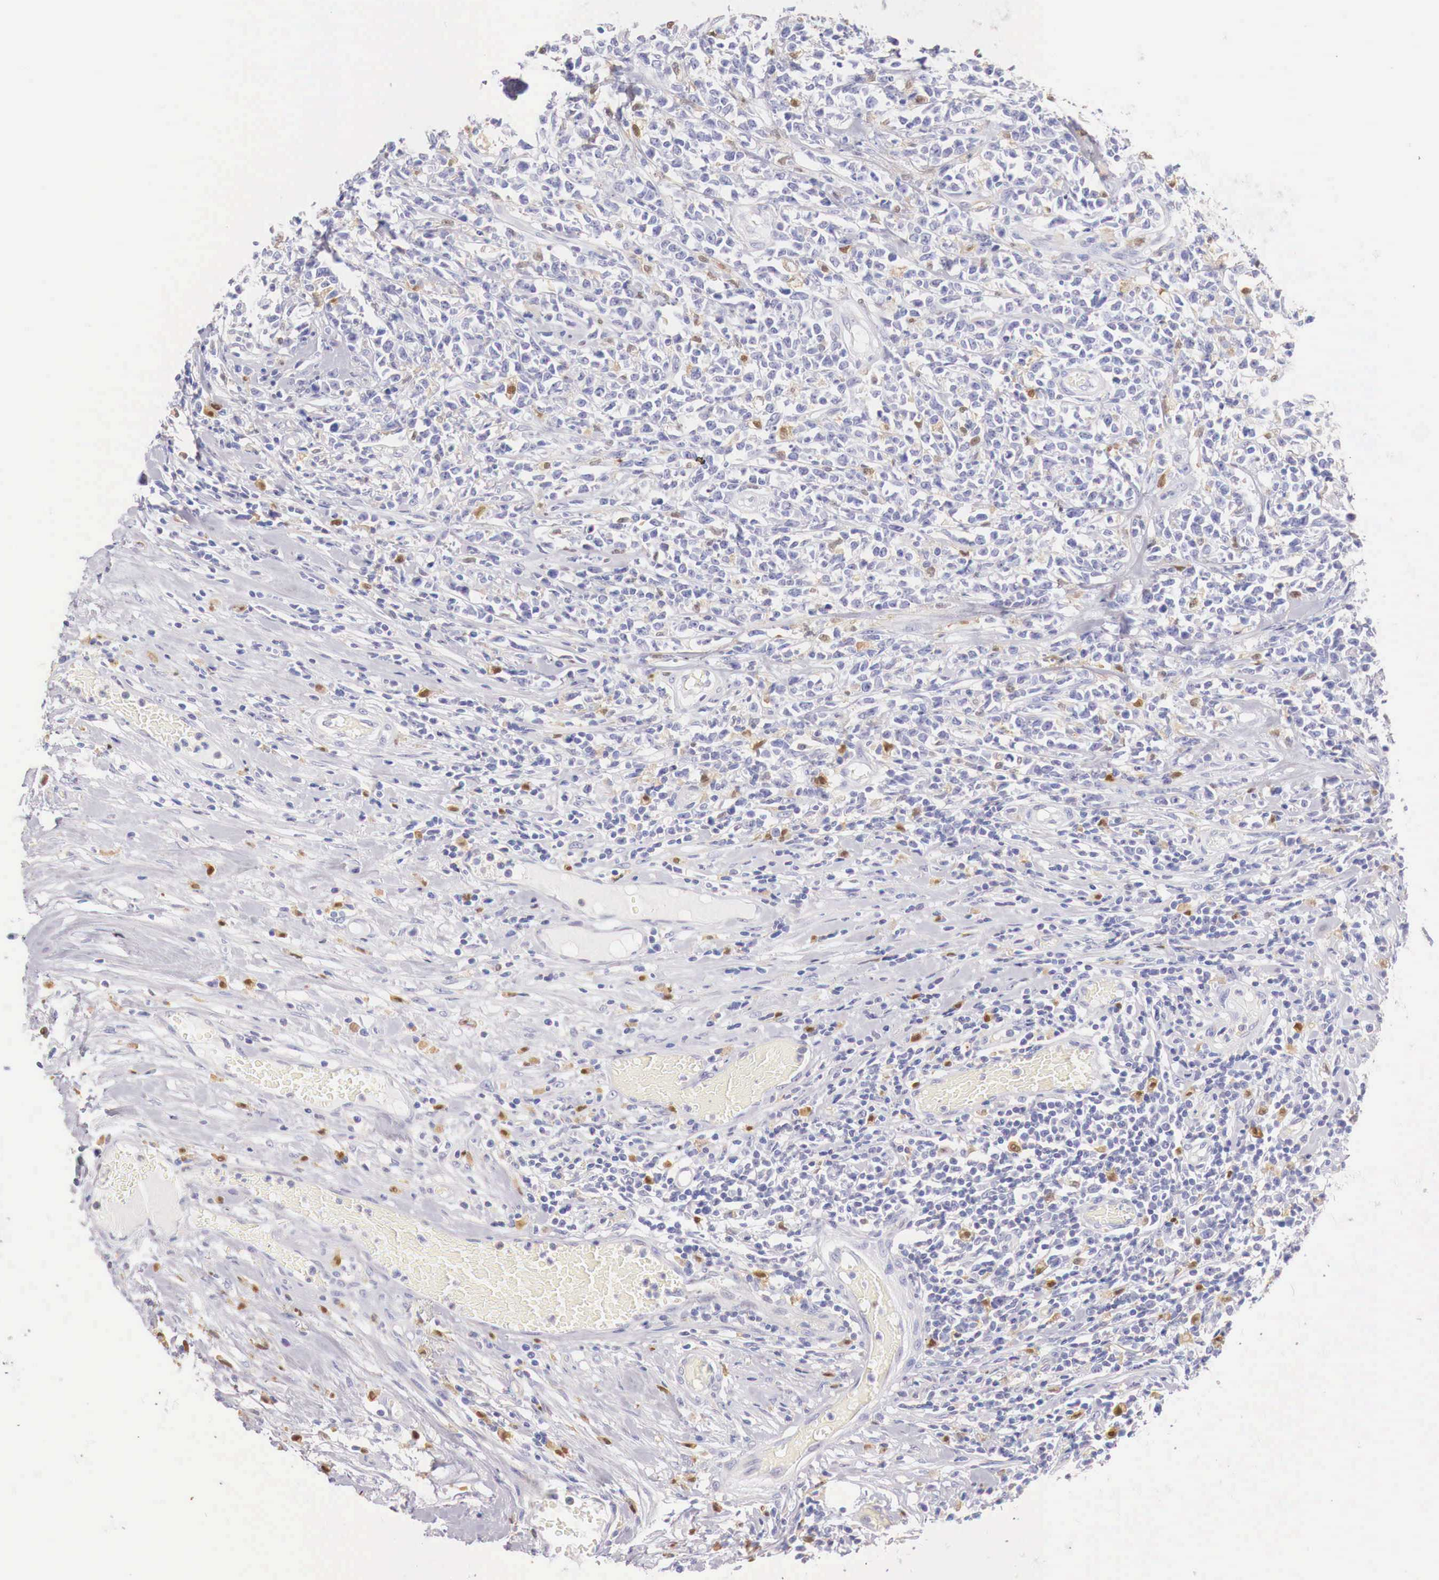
{"staining": {"intensity": "negative", "quantity": "none", "location": "none"}, "tissue": "lymphoma", "cell_type": "Tumor cells", "image_type": "cancer", "snomed": [{"axis": "morphology", "description": "Malignant lymphoma, non-Hodgkin's type, High grade"}, {"axis": "topography", "description": "Colon"}], "caption": "Micrograph shows no protein expression in tumor cells of malignant lymphoma, non-Hodgkin's type (high-grade) tissue.", "gene": "RENBP", "patient": {"sex": "male", "age": 82}}